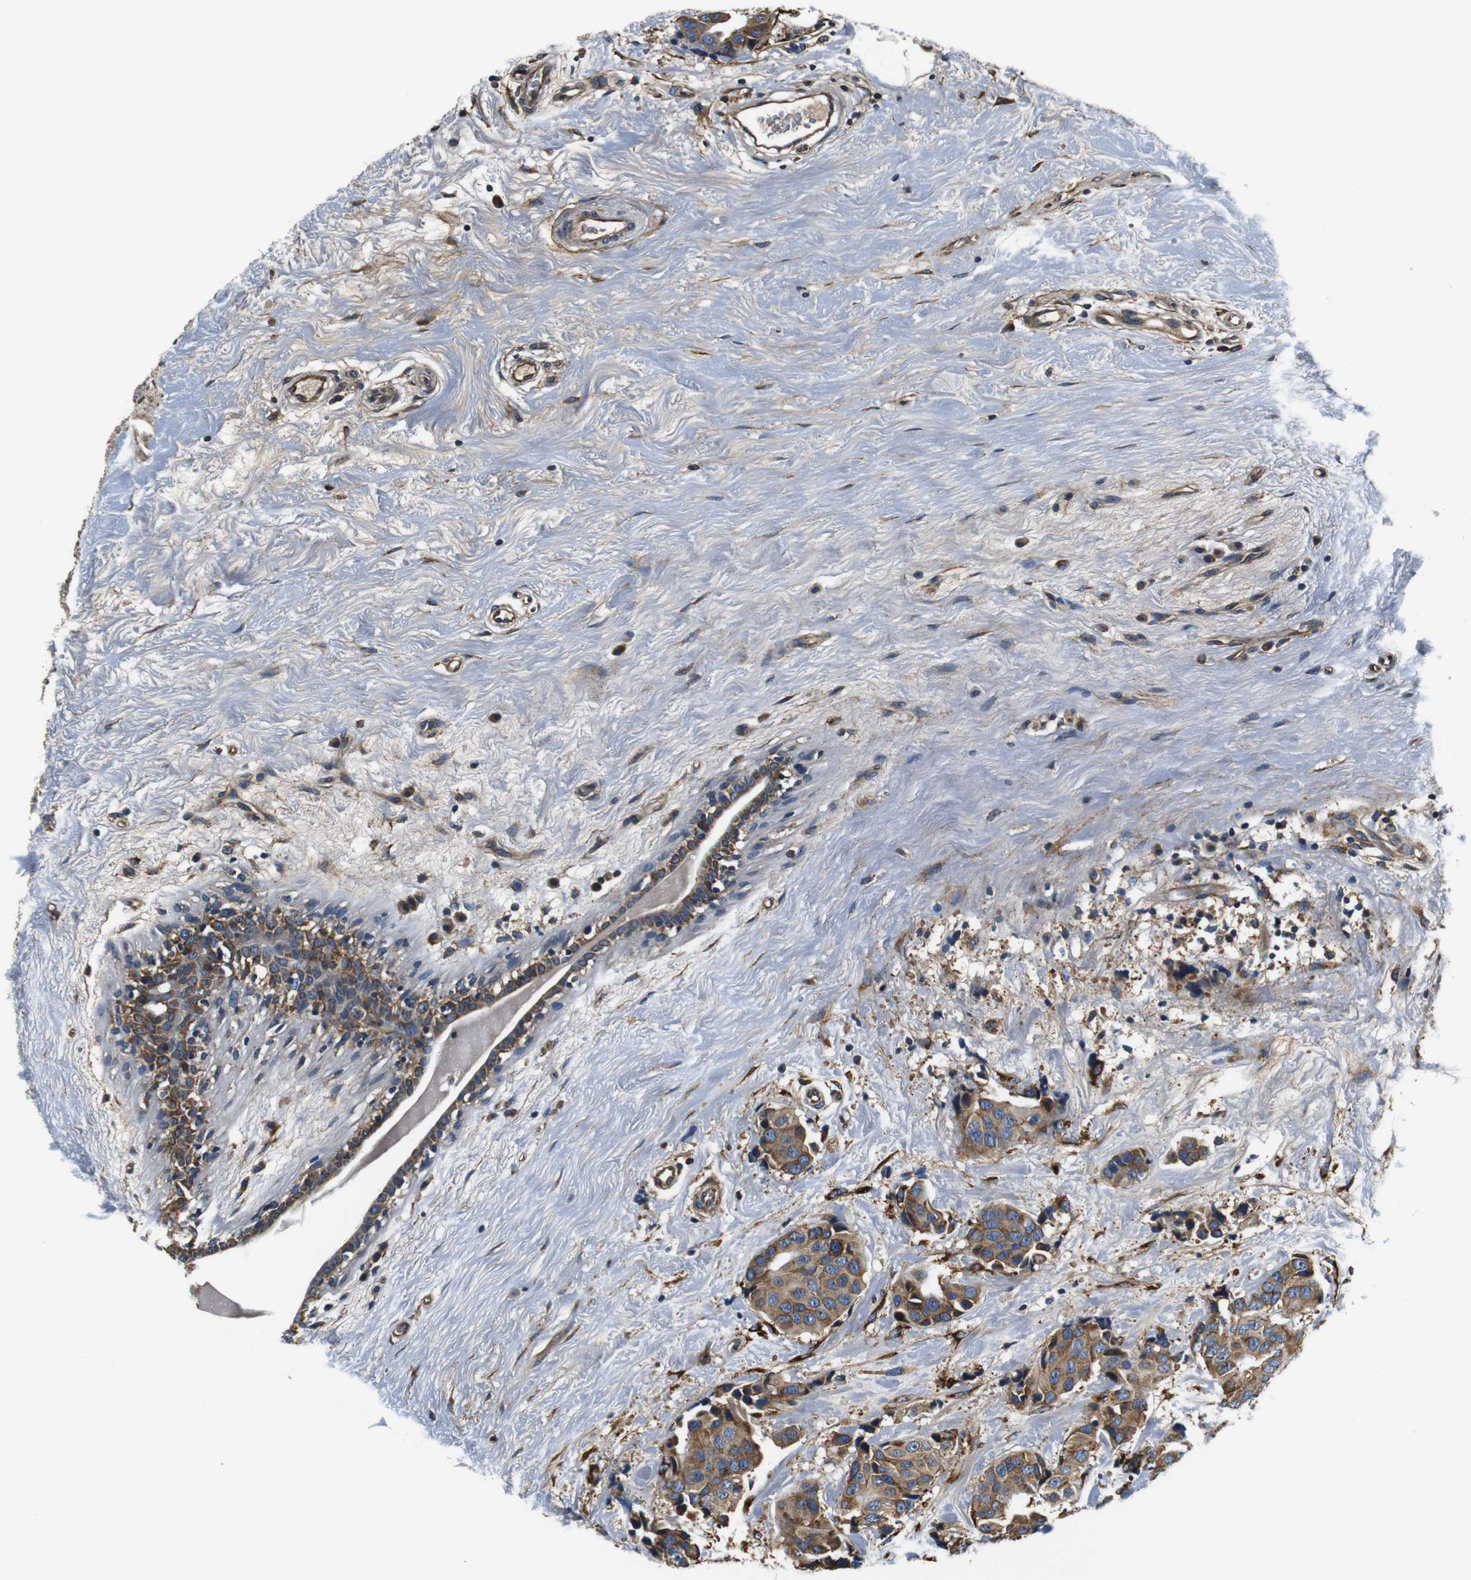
{"staining": {"intensity": "moderate", "quantity": ">75%", "location": "cytoplasmic/membranous"}, "tissue": "breast cancer", "cell_type": "Tumor cells", "image_type": "cancer", "snomed": [{"axis": "morphology", "description": "Normal tissue, NOS"}, {"axis": "morphology", "description": "Duct carcinoma"}, {"axis": "topography", "description": "Breast"}], "caption": "Immunohistochemical staining of breast cancer (invasive ductal carcinoma) exhibits medium levels of moderate cytoplasmic/membranous protein staining in about >75% of tumor cells.", "gene": "COL1A1", "patient": {"sex": "female", "age": 39}}